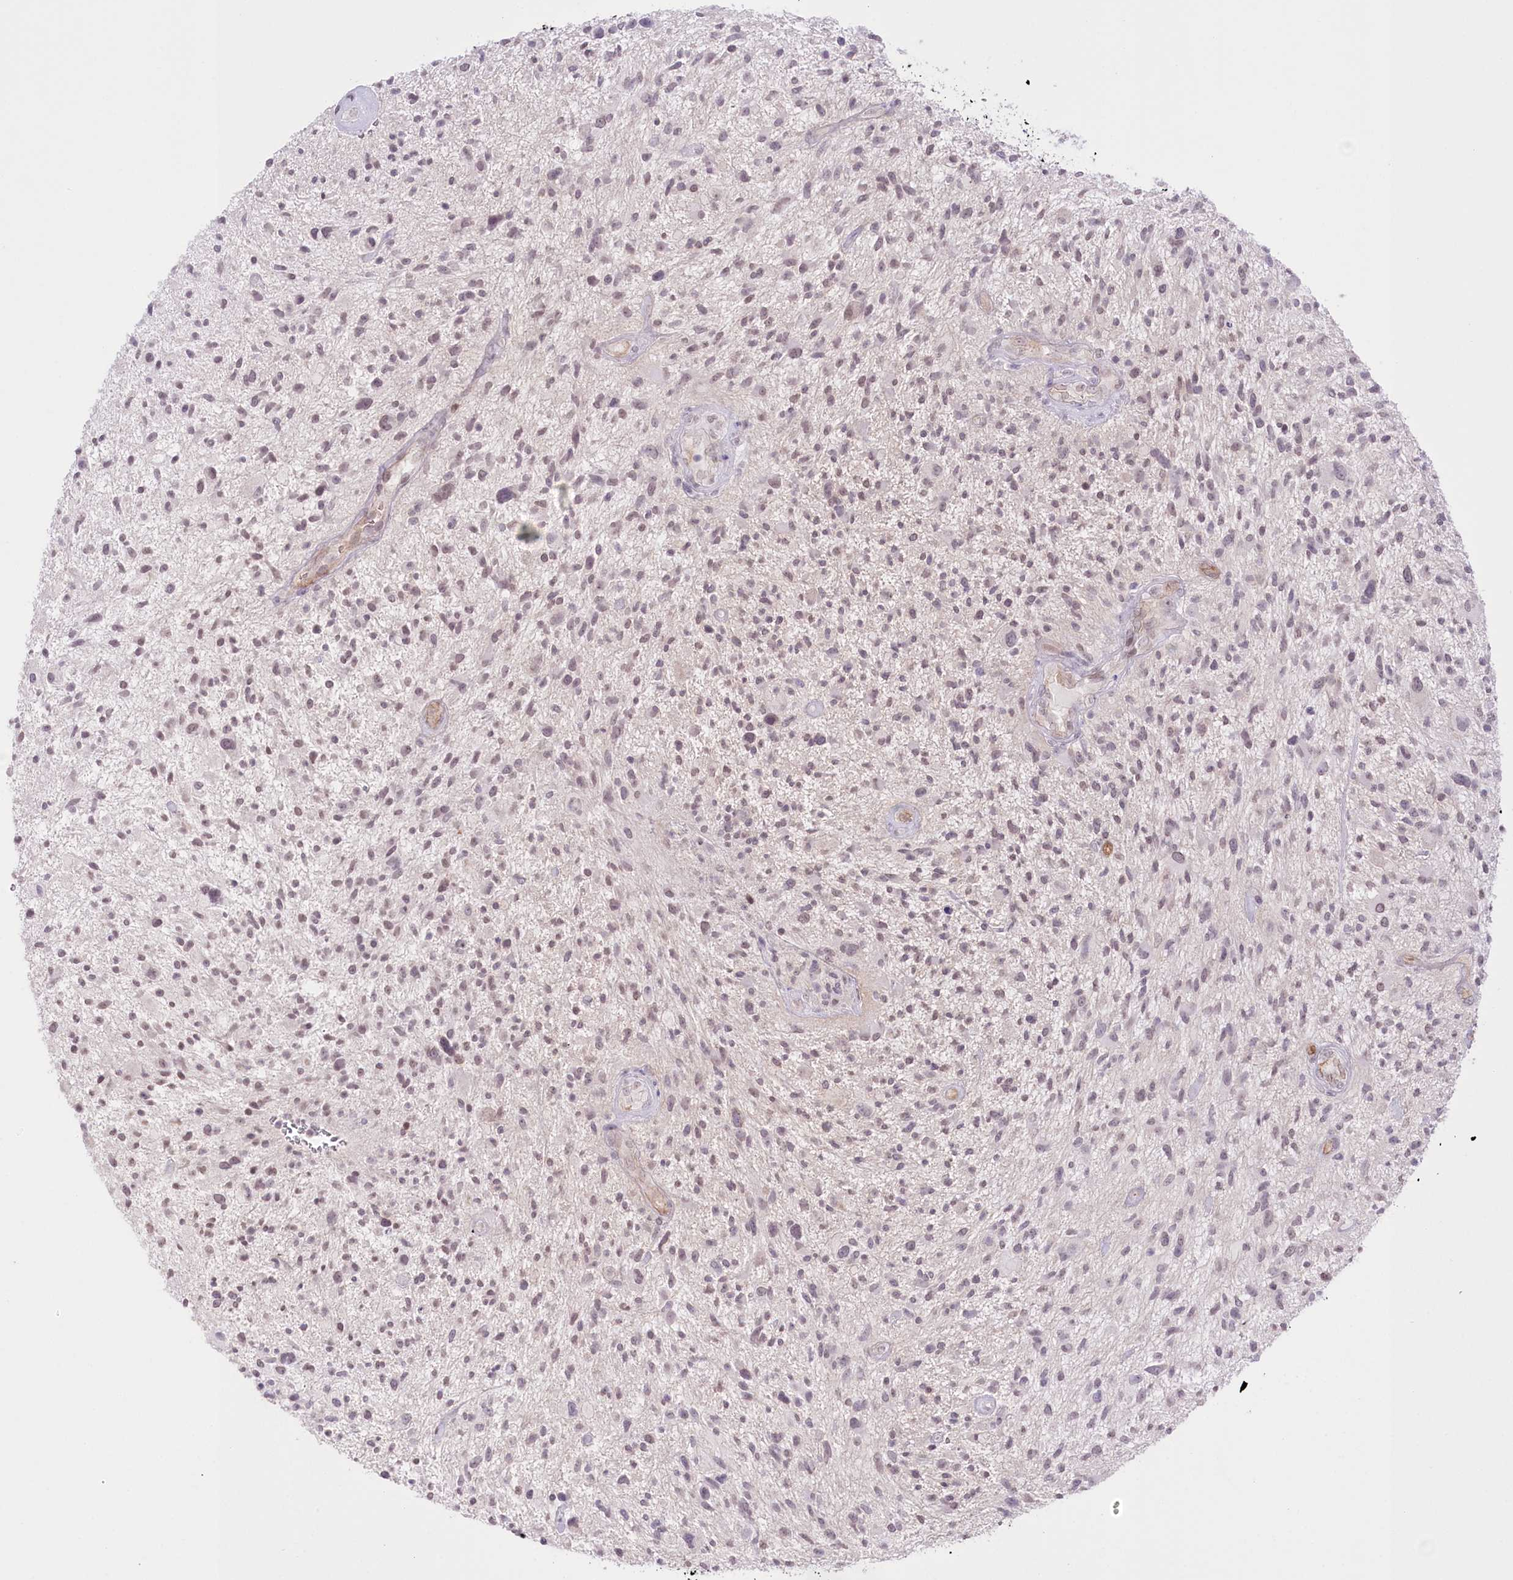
{"staining": {"intensity": "weak", "quantity": ">75%", "location": "nuclear"}, "tissue": "glioma", "cell_type": "Tumor cells", "image_type": "cancer", "snomed": [{"axis": "morphology", "description": "Glioma, malignant, High grade"}, {"axis": "topography", "description": "Brain"}], "caption": "High-grade glioma (malignant) was stained to show a protein in brown. There is low levels of weak nuclear staining in approximately >75% of tumor cells.", "gene": "SLC39A10", "patient": {"sex": "male", "age": 47}}